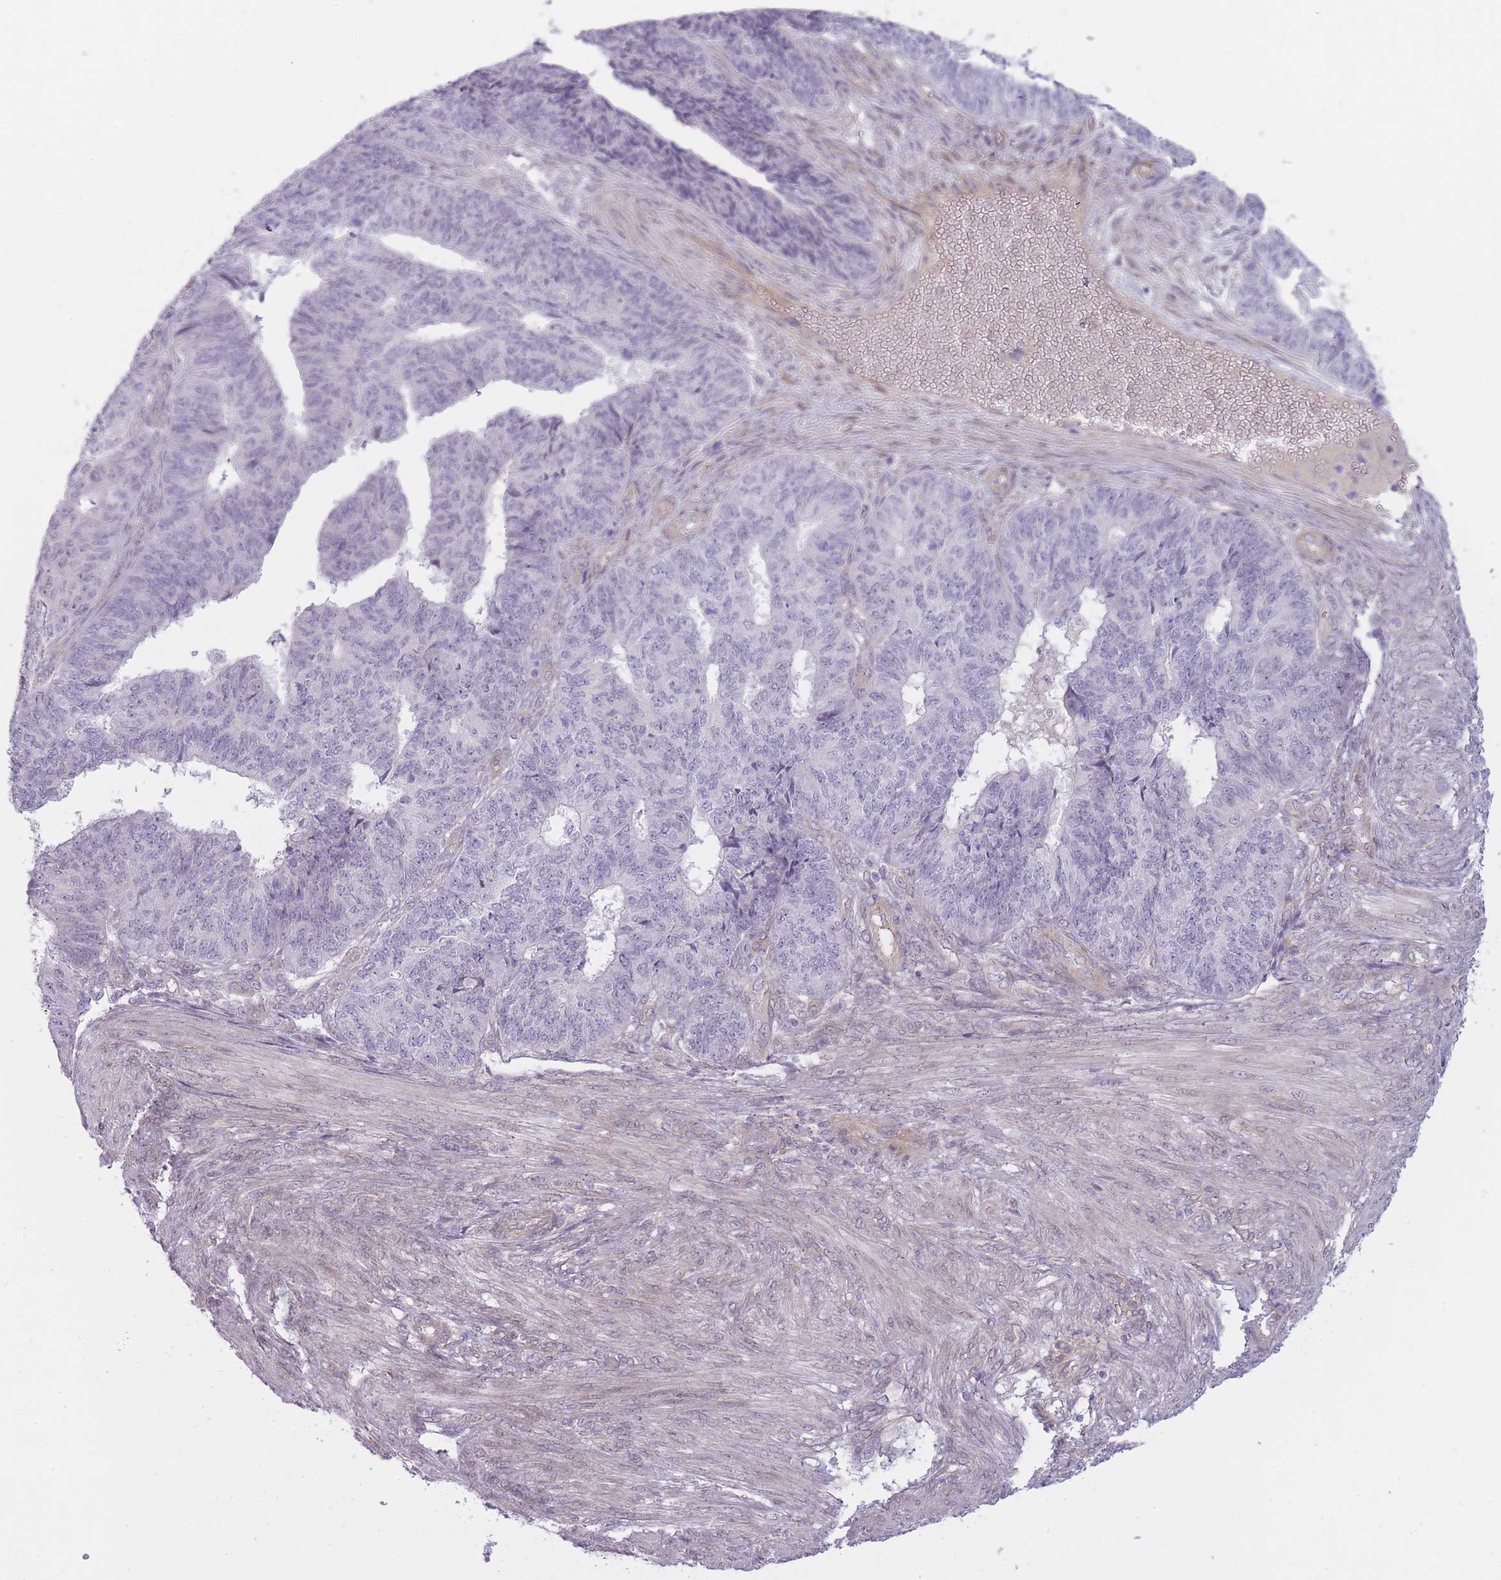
{"staining": {"intensity": "negative", "quantity": "none", "location": "none"}, "tissue": "endometrial cancer", "cell_type": "Tumor cells", "image_type": "cancer", "snomed": [{"axis": "morphology", "description": "Adenocarcinoma, NOS"}, {"axis": "topography", "description": "Endometrium"}], "caption": "Tumor cells show no significant protein positivity in adenocarcinoma (endometrial).", "gene": "PGRMC2", "patient": {"sex": "female", "age": 32}}